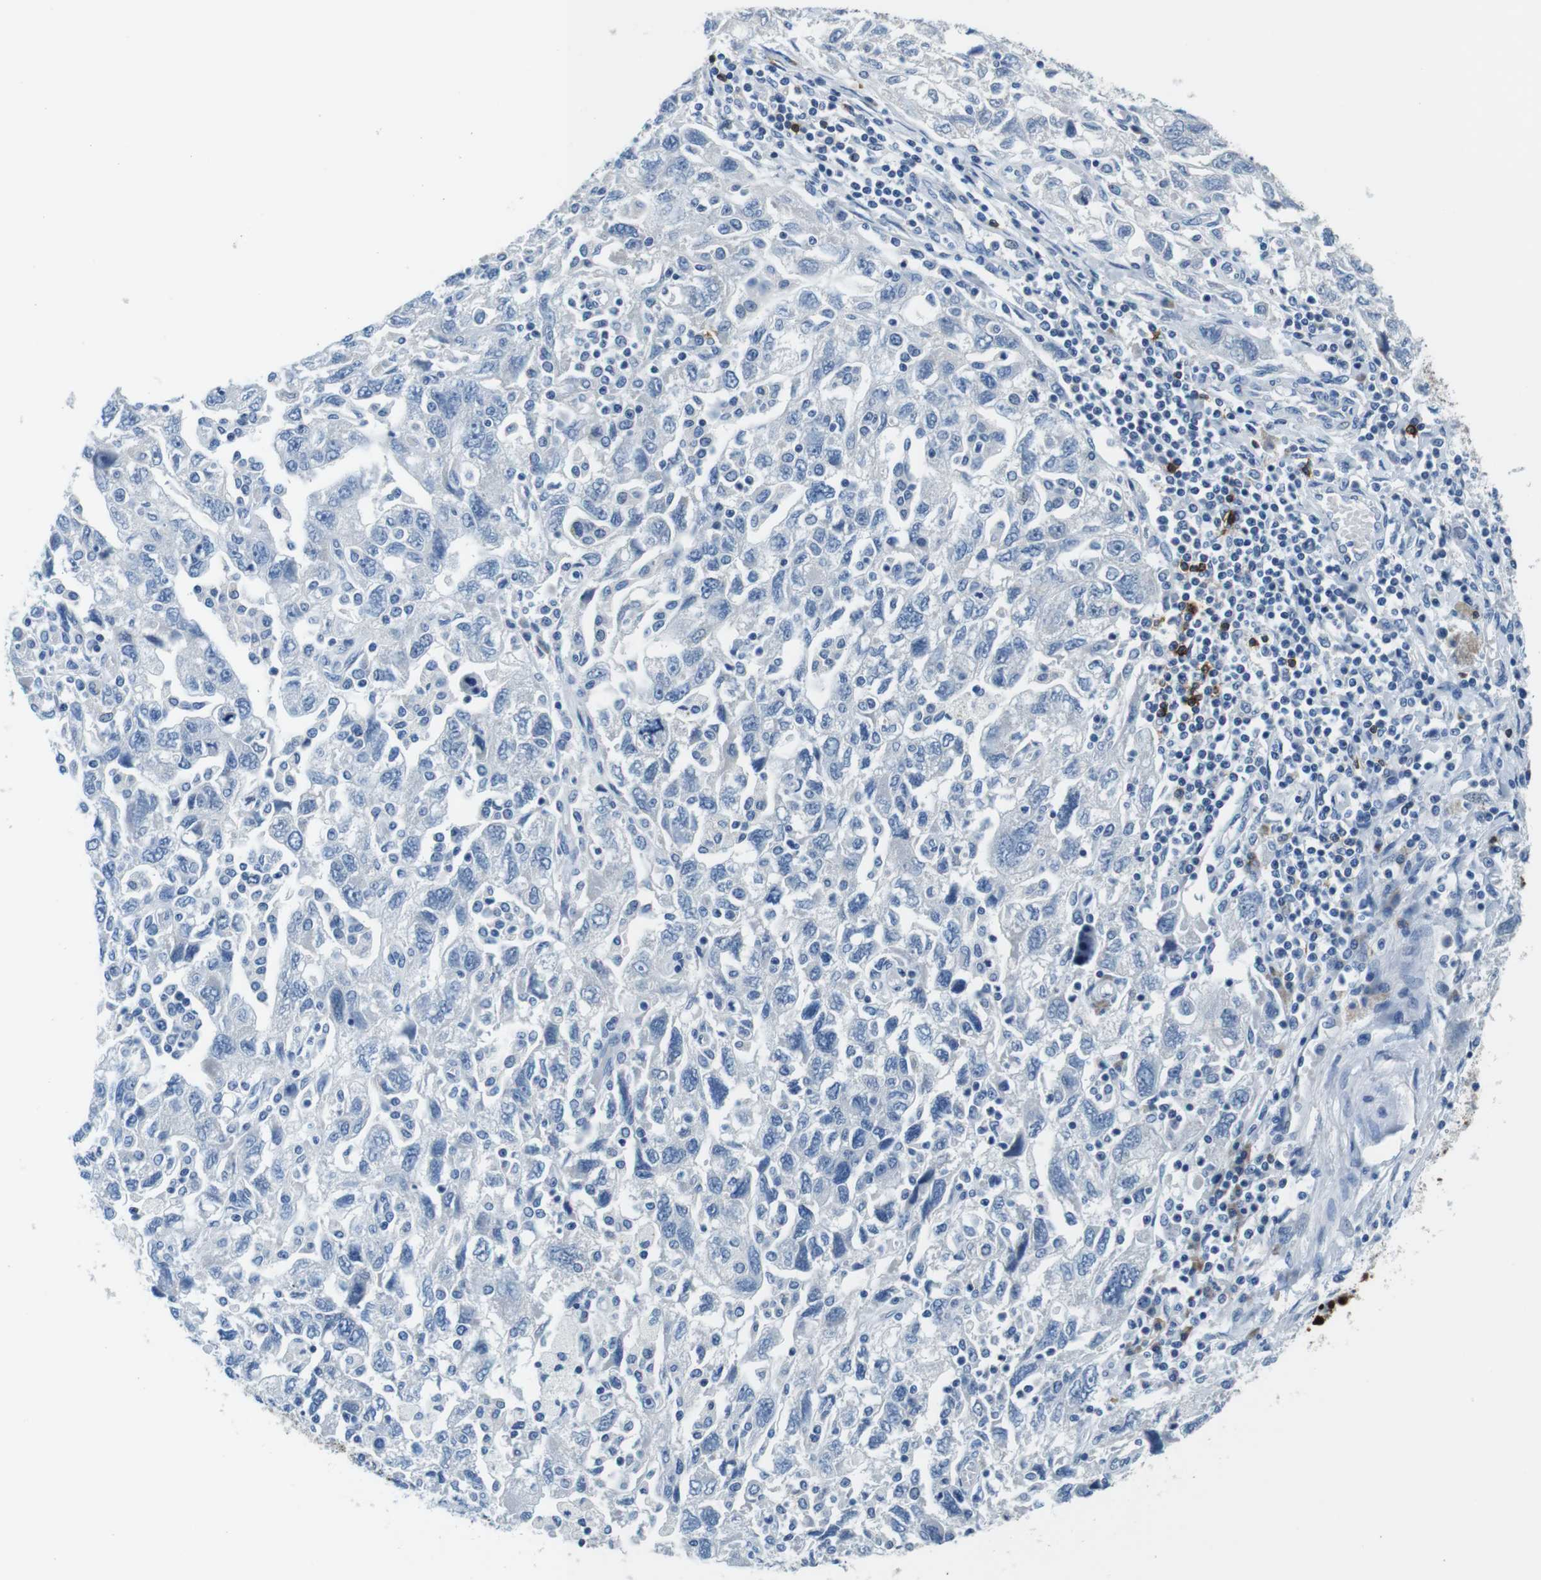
{"staining": {"intensity": "negative", "quantity": "none", "location": "none"}, "tissue": "ovarian cancer", "cell_type": "Tumor cells", "image_type": "cancer", "snomed": [{"axis": "morphology", "description": "Carcinoma, NOS"}, {"axis": "morphology", "description": "Cystadenocarcinoma, serous, NOS"}, {"axis": "topography", "description": "Ovary"}], "caption": "Tumor cells show no significant protein staining in carcinoma (ovarian).", "gene": "IGHD", "patient": {"sex": "female", "age": 69}}